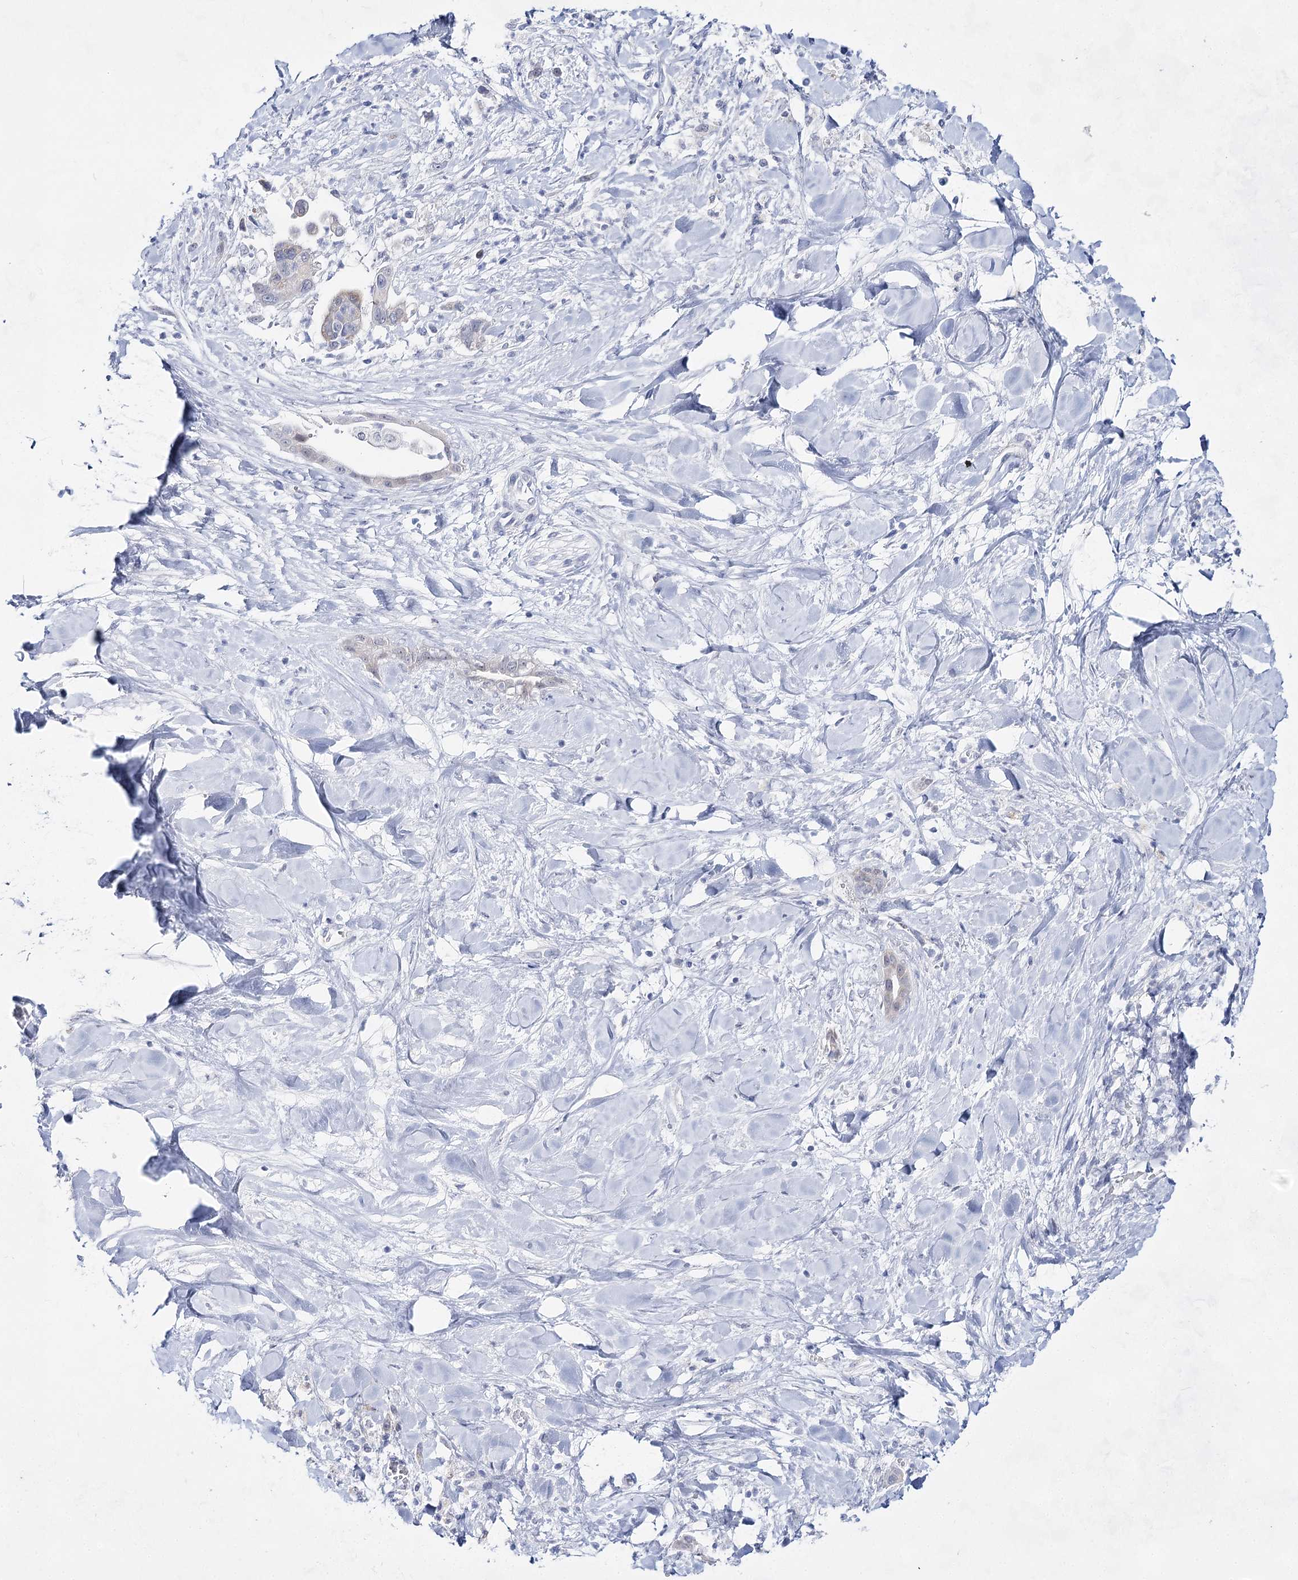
{"staining": {"intensity": "negative", "quantity": "none", "location": "none"}, "tissue": "liver cancer", "cell_type": "Tumor cells", "image_type": "cancer", "snomed": [{"axis": "morphology", "description": "Cholangiocarcinoma"}, {"axis": "topography", "description": "Liver"}], "caption": "Immunohistochemical staining of liver cancer (cholangiocarcinoma) exhibits no significant positivity in tumor cells.", "gene": "BPHL", "patient": {"sex": "female", "age": 54}}